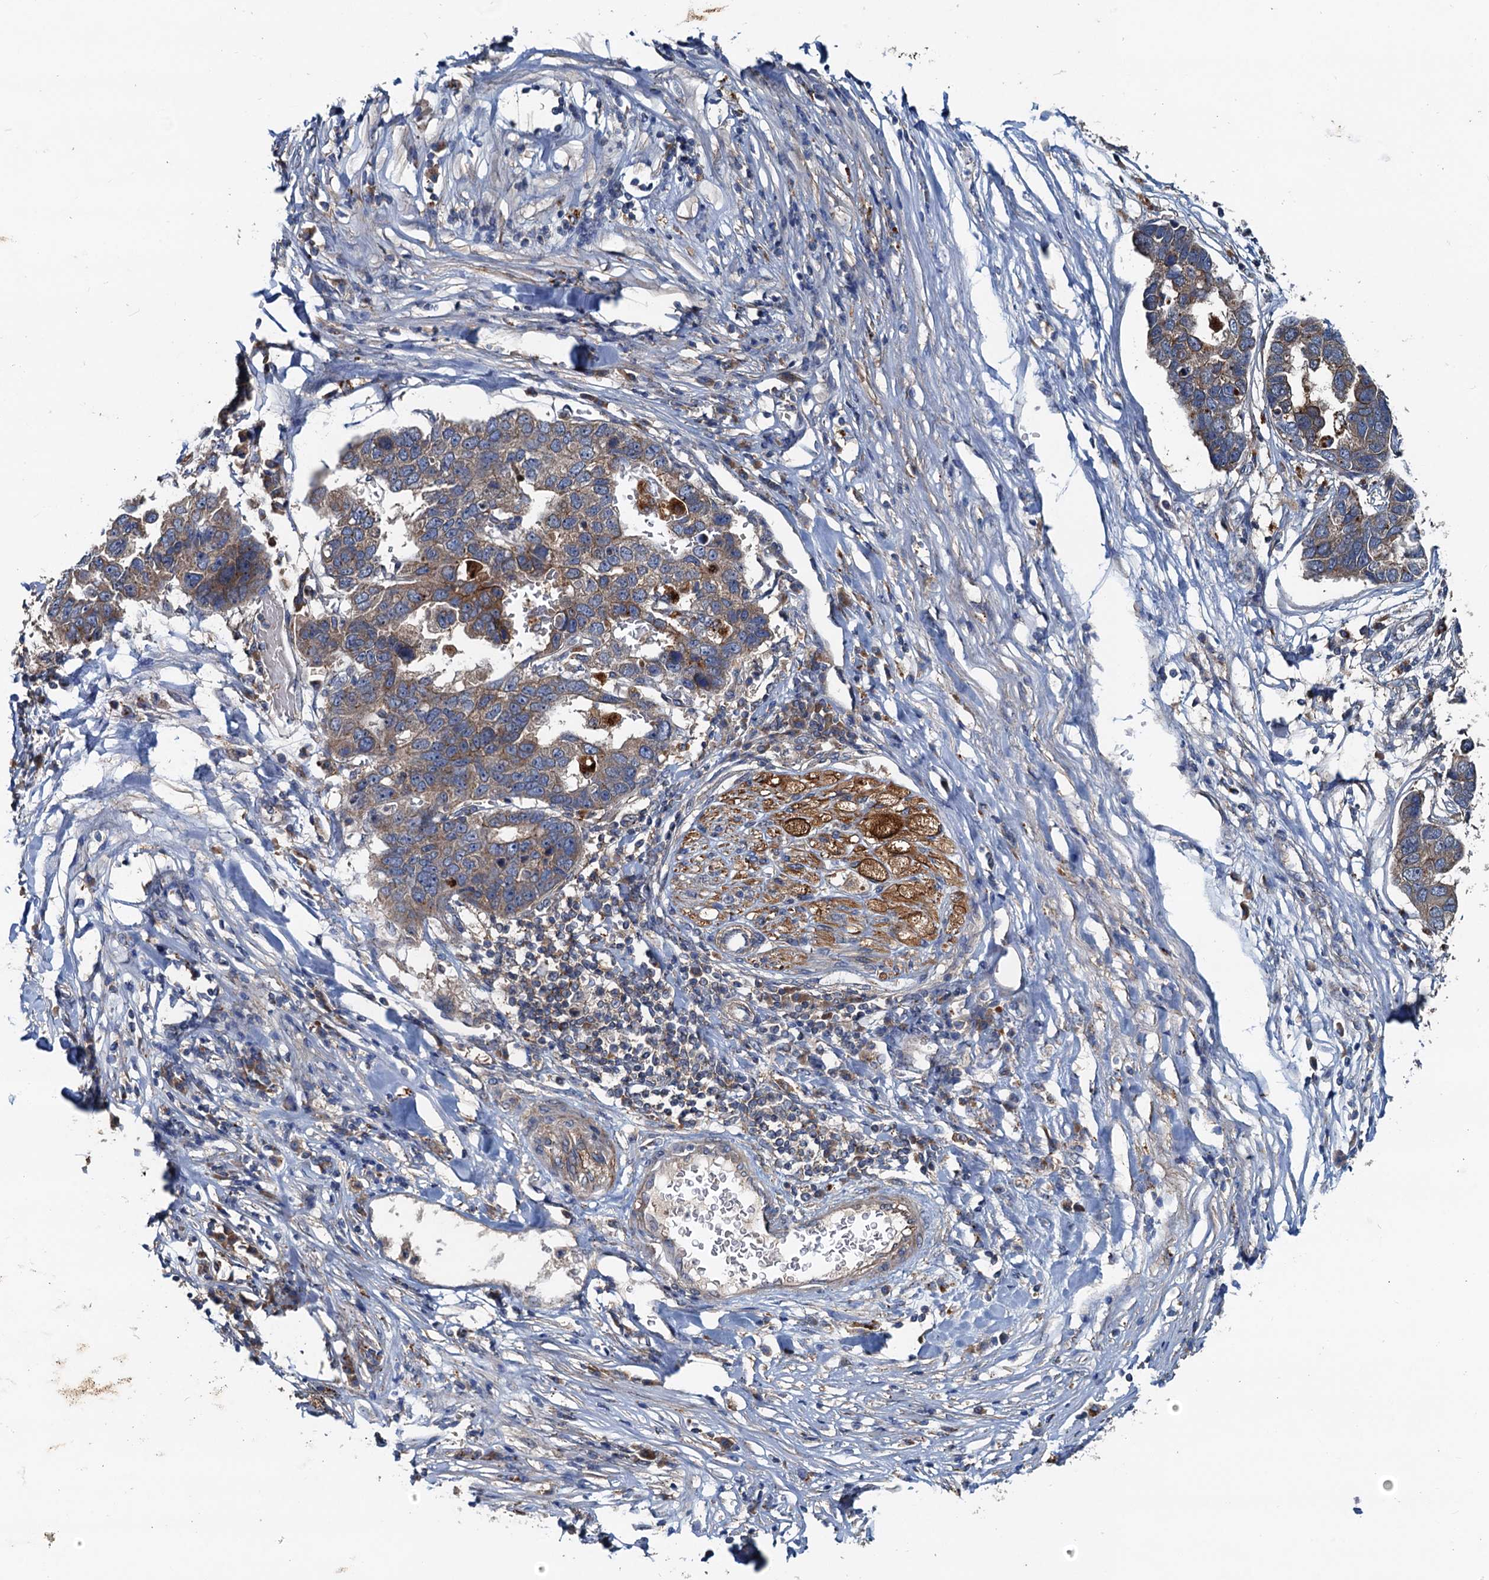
{"staining": {"intensity": "weak", "quantity": ">75%", "location": "cytoplasmic/membranous"}, "tissue": "pancreatic cancer", "cell_type": "Tumor cells", "image_type": "cancer", "snomed": [{"axis": "morphology", "description": "Adenocarcinoma, NOS"}, {"axis": "topography", "description": "Pancreas"}], "caption": "Immunohistochemistry micrograph of human pancreatic cancer stained for a protein (brown), which shows low levels of weak cytoplasmic/membranous staining in about >75% of tumor cells.", "gene": "EFL1", "patient": {"sex": "female", "age": 61}}